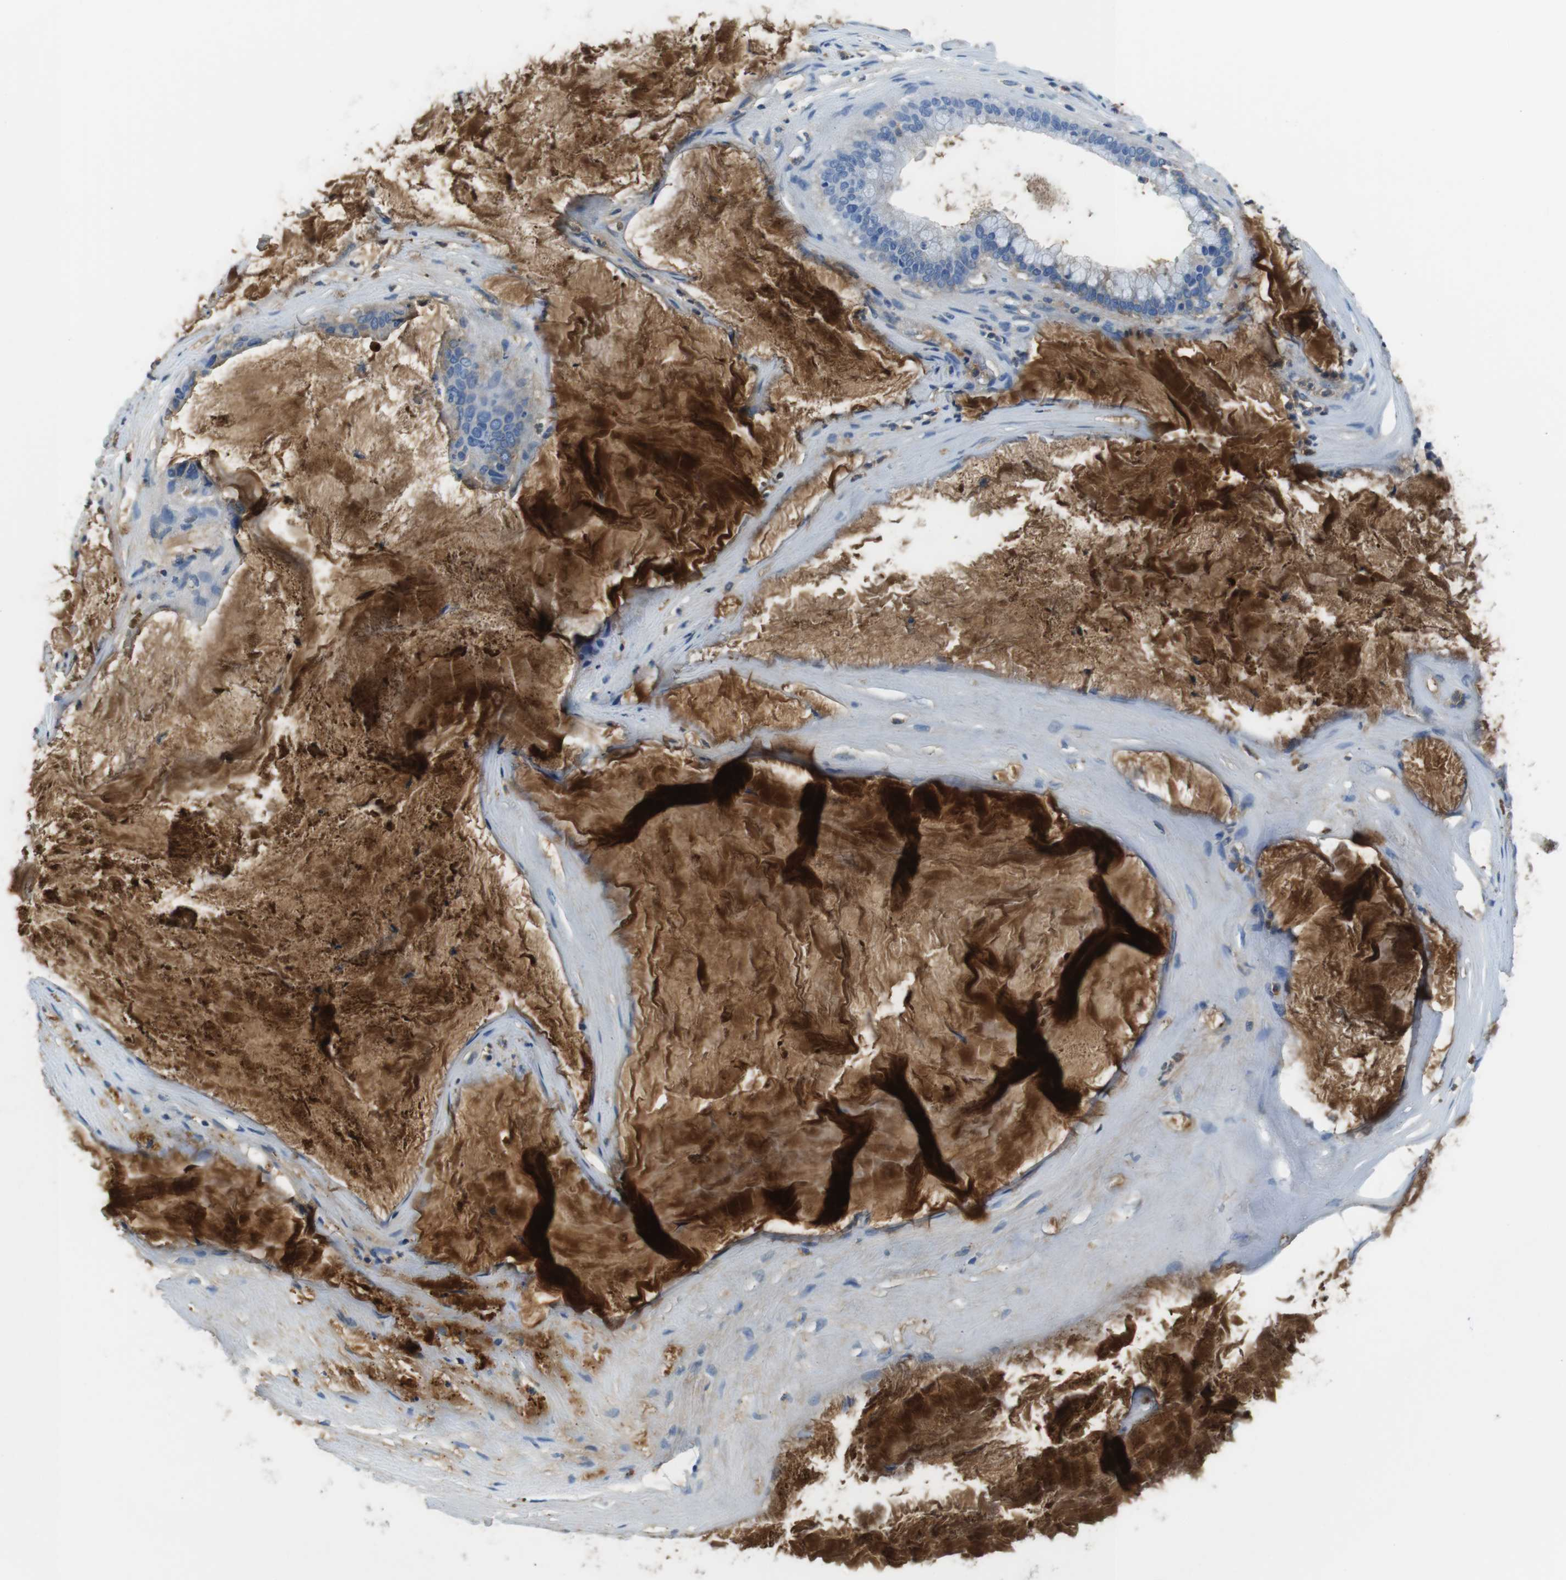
{"staining": {"intensity": "weak", "quantity": "<25%", "location": "cytoplasmic/membranous"}, "tissue": "pancreatic cancer", "cell_type": "Tumor cells", "image_type": "cancer", "snomed": [{"axis": "morphology", "description": "Adenocarcinoma, NOS"}, {"axis": "topography", "description": "Pancreas"}], "caption": "A high-resolution image shows immunohistochemistry (IHC) staining of pancreatic cancer (adenocarcinoma), which reveals no significant expression in tumor cells.", "gene": "IGKC", "patient": {"sex": "male", "age": 41}}